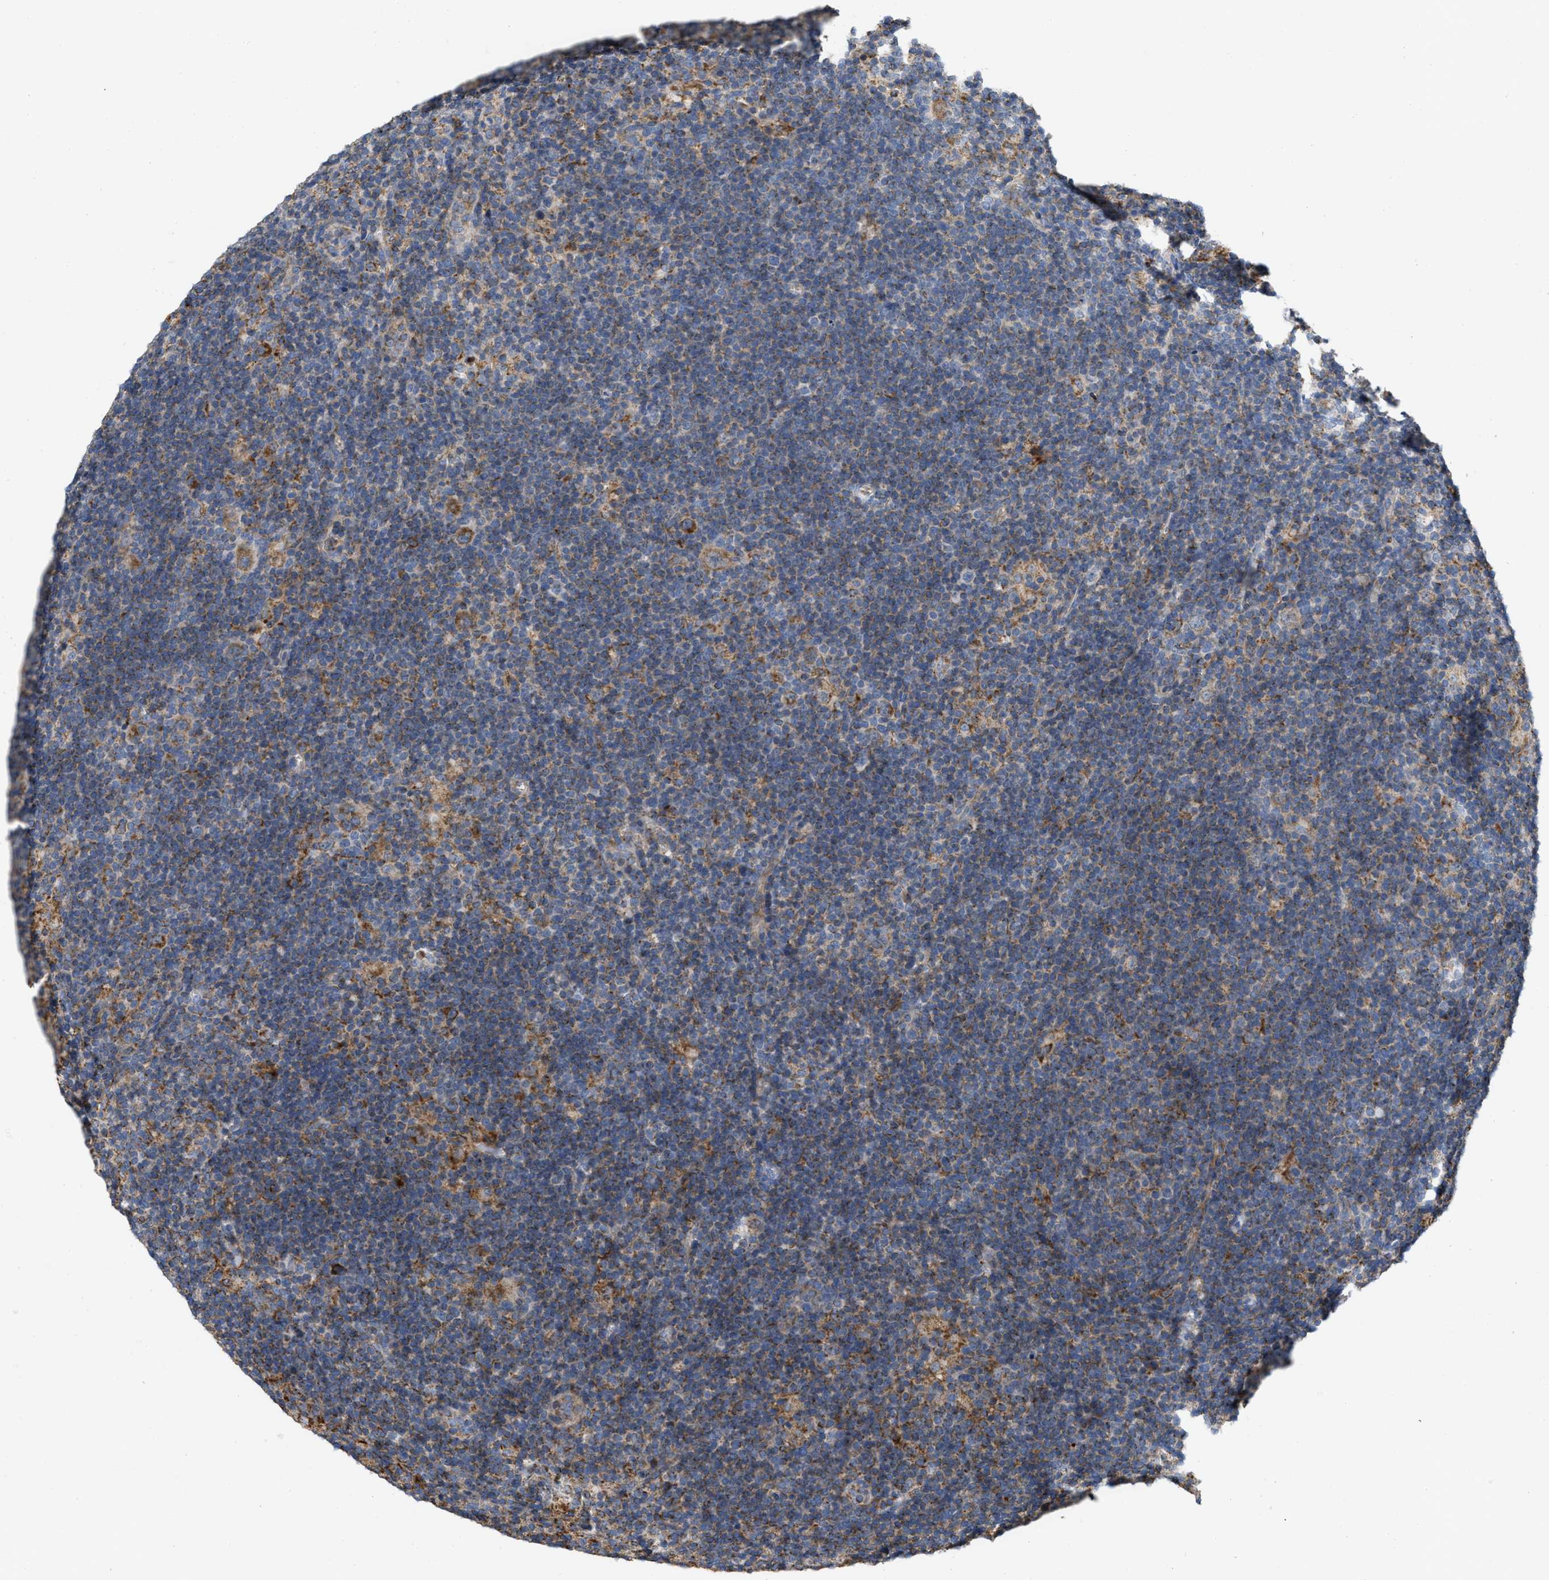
{"staining": {"intensity": "moderate", "quantity": ">75%", "location": "cytoplasmic/membranous"}, "tissue": "lymphoma", "cell_type": "Tumor cells", "image_type": "cancer", "snomed": [{"axis": "morphology", "description": "Hodgkin's disease, NOS"}, {"axis": "topography", "description": "Lymph node"}], "caption": "The micrograph reveals a brown stain indicating the presence of a protein in the cytoplasmic/membranous of tumor cells in lymphoma. Immunohistochemistry (ihc) stains the protein of interest in brown and the nuclei are stained blue.", "gene": "GRB10", "patient": {"sex": "female", "age": 57}}